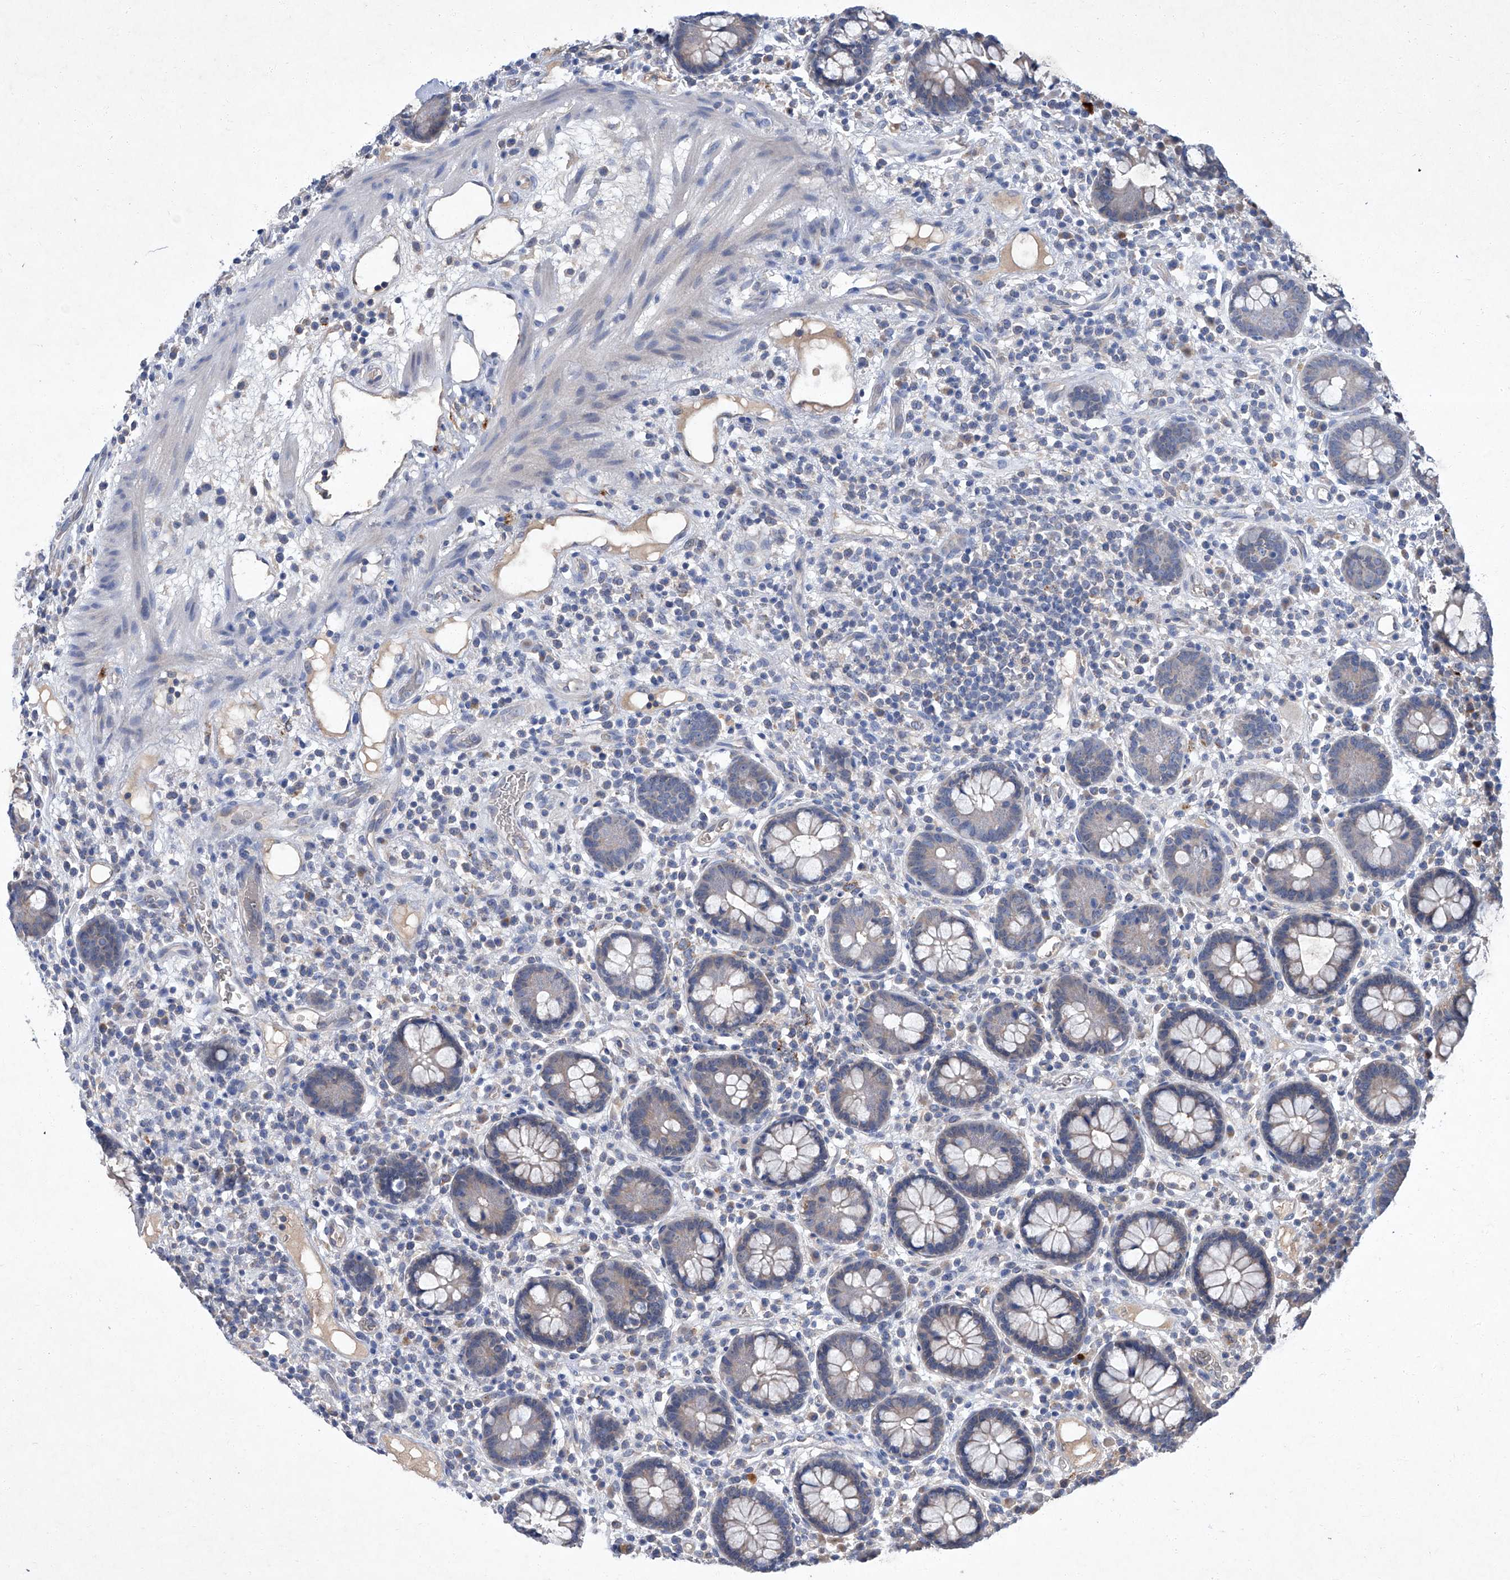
{"staining": {"intensity": "negative", "quantity": "none", "location": "none"}, "tissue": "colon", "cell_type": "Endothelial cells", "image_type": "normal", "snomed": [{"axis": "morphology", "description": "Normal tissue, NOS"}, {"axis": "topography", "description": "Colon"}], "caption": "Colon was stained to show a protein in brown. There is no significant positivity in endothelial cells. (DAB immunohistochemistry (IHC) with hematoxylin counter stain).", "gene": "SBK2", "patient": {"sex": "female", "age": 79}}